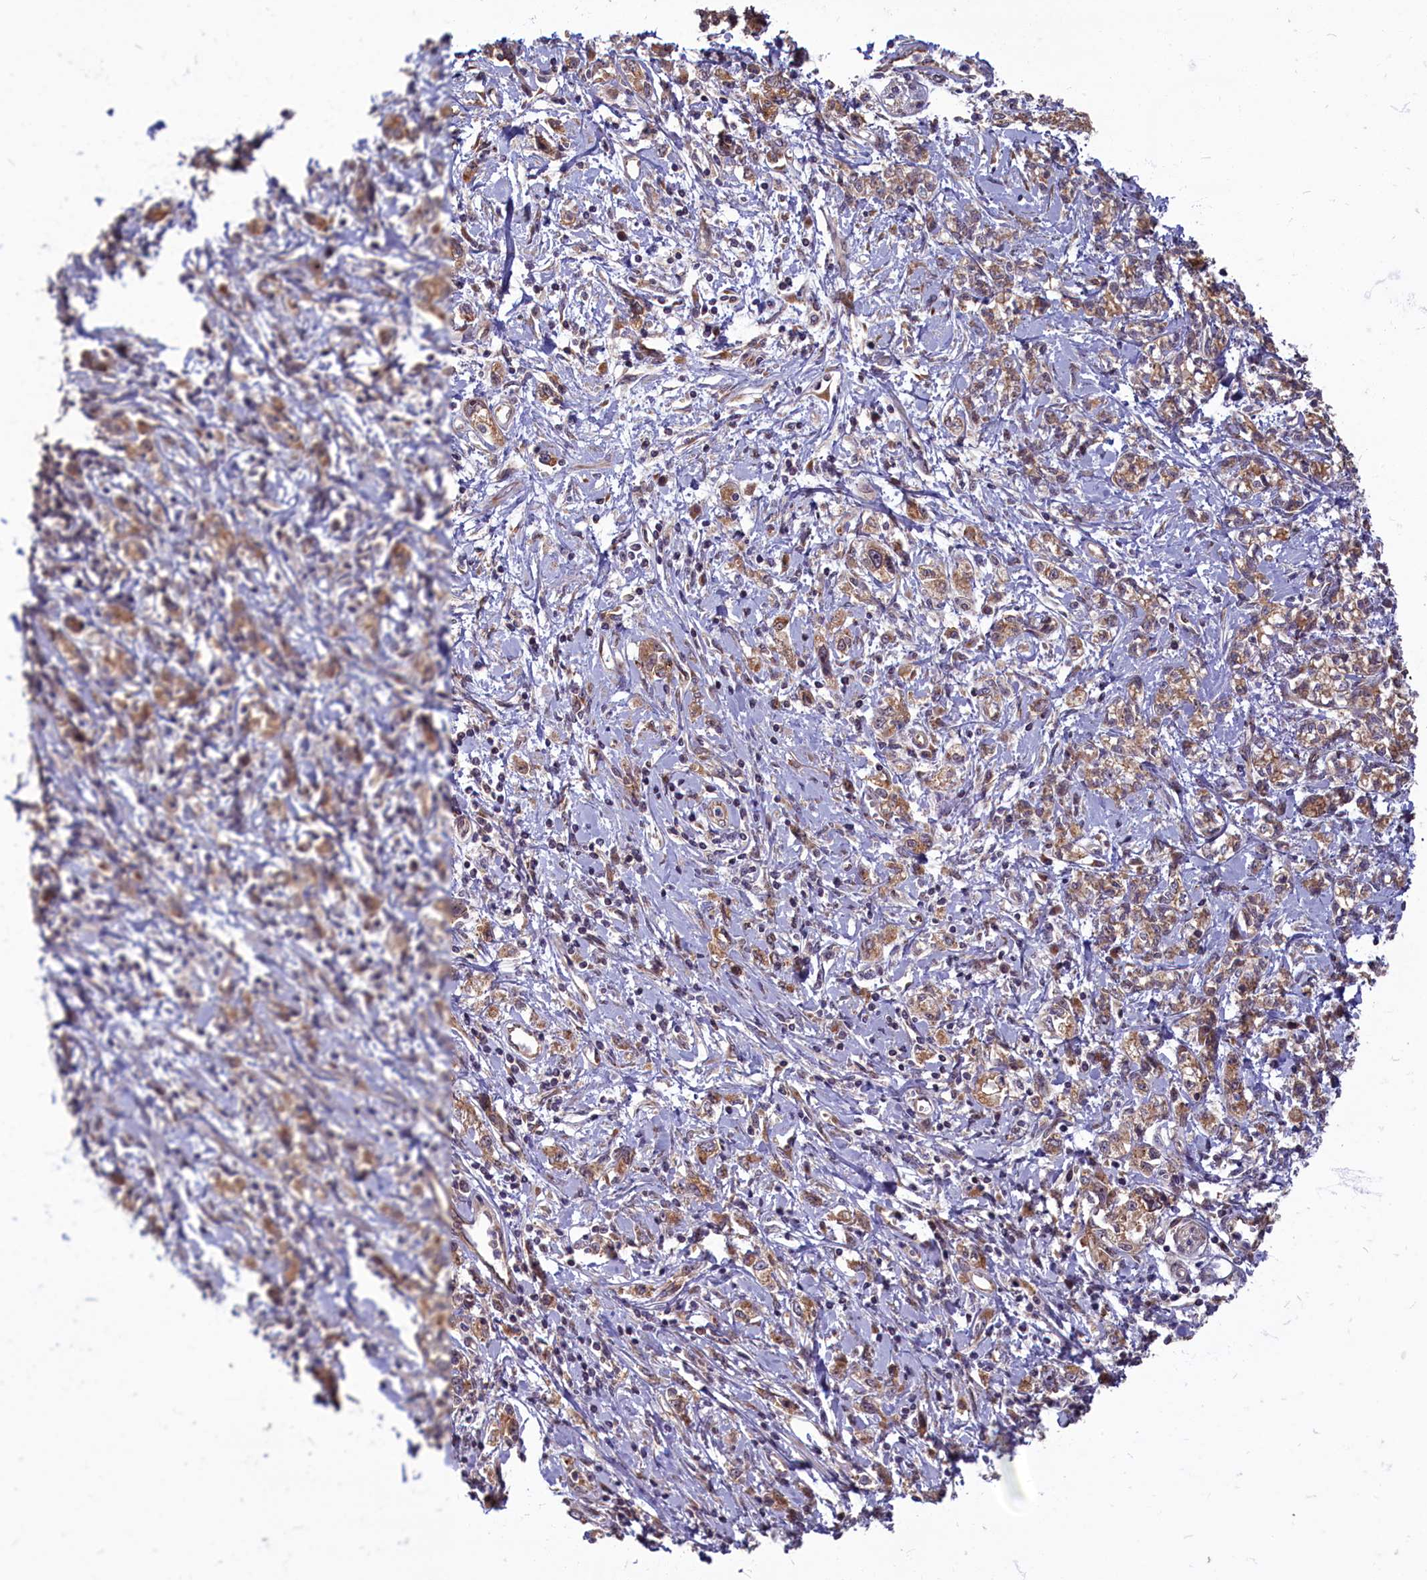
{"staining": {"intensity": "moderate", "quantity": ">75%", "location": "cytoplasmic/membranous"}, "tissue": "stomach cancer", "cell_type": "Tumor cells", "image_type": "cancer", "snomed": [{"axis": "morphology", "description": "Adenocarcinoma, NOS"}, {"axis": "topography", "description": "Stomach"}], "caption": "A brown stain shows moderate cytoplasmic/membranous staining of a protein in stomach adenocarcinoma tumor cells. (DAB (3,3'-diaminobenzidine) = brown stain, brightfield microscopy at high magnification).", "gene": "MYCBP", "patient": {"sex": "female", "age": 76}}